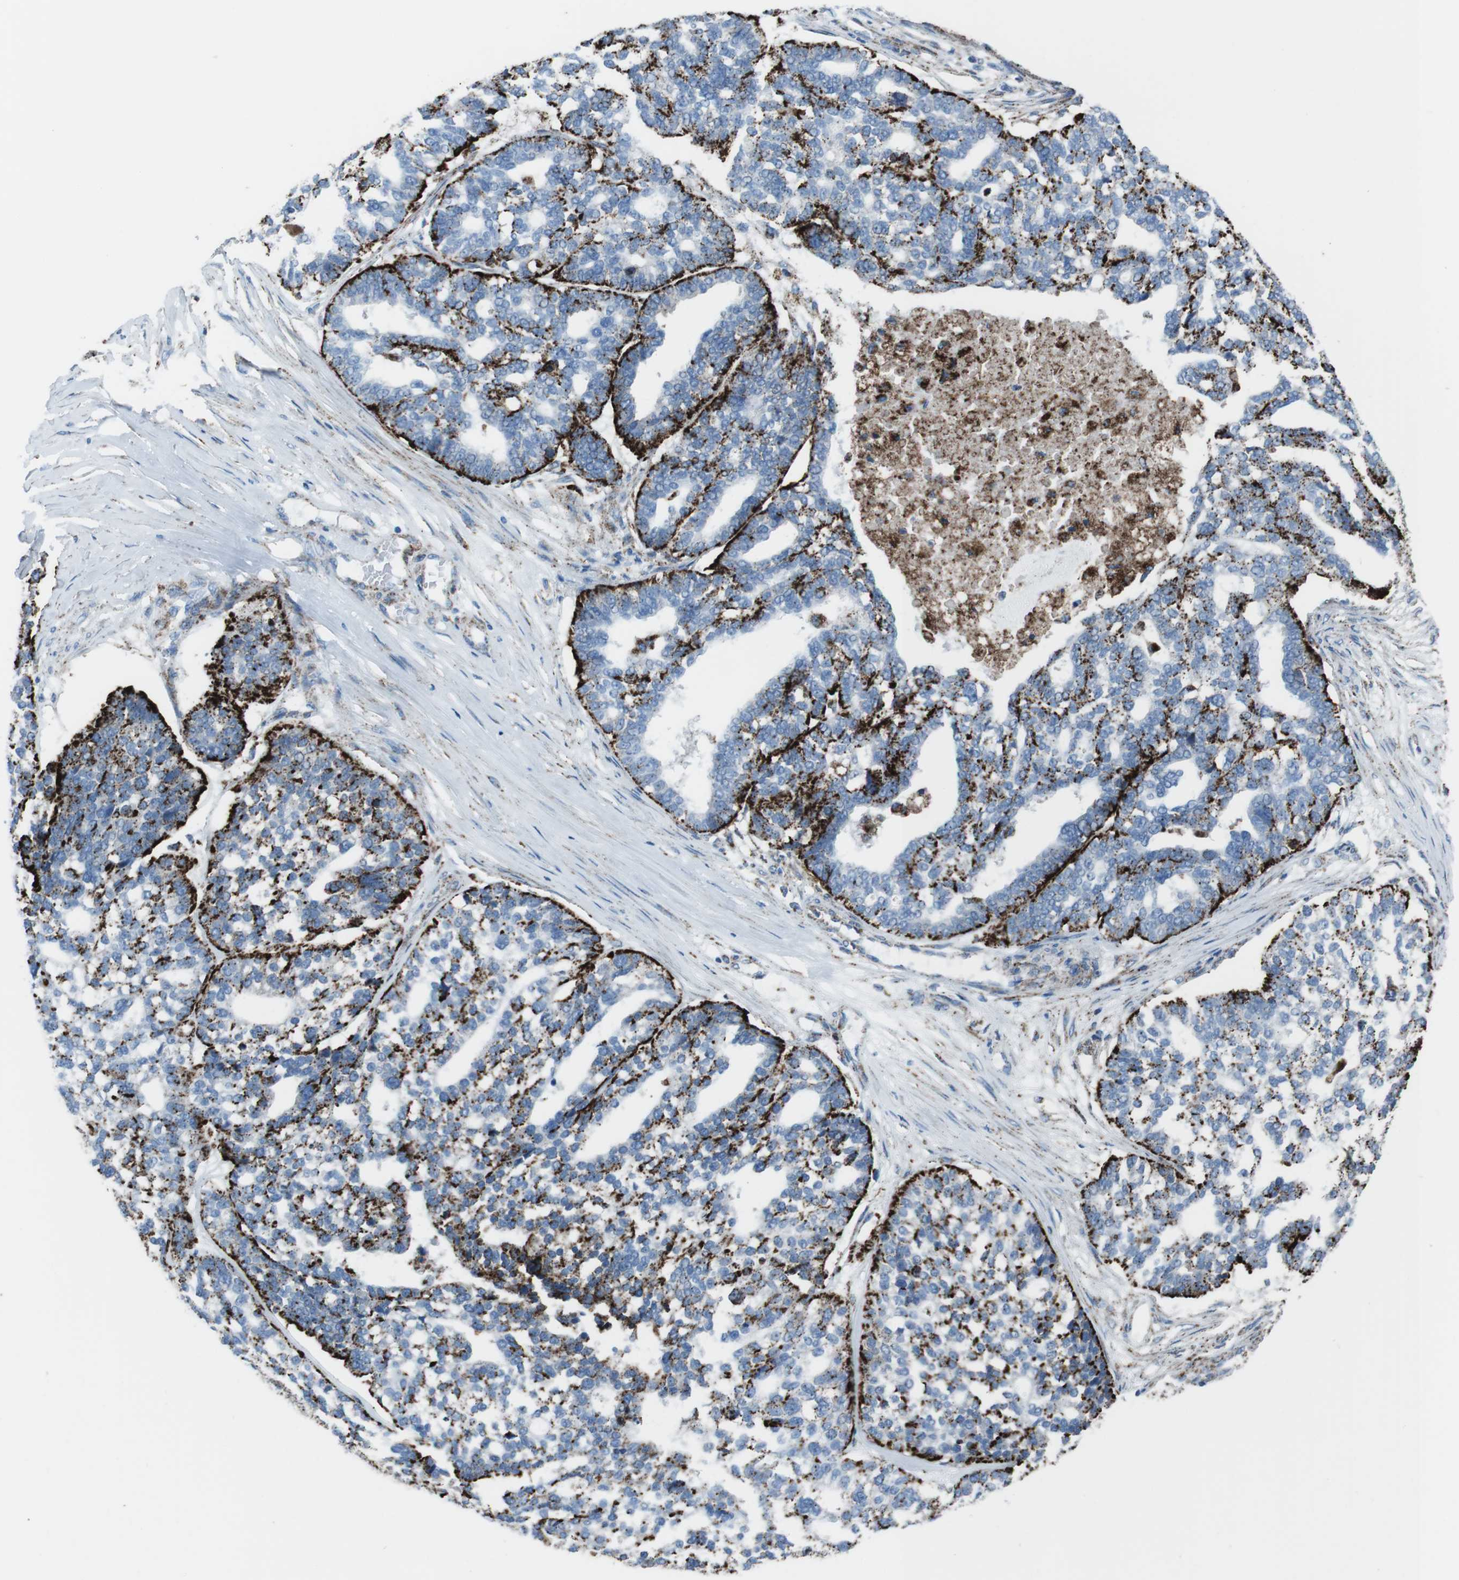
{"staining": {"intensity": "strong", "quantity": "25%-75%", "location": "cytoplasmic/membranous"}, "tissue": "ovarian cancer", "cell_type": "Tumor cells", "image_type": "cancer", "snomed": [{"axis": "morphology", "description": "Cystadenocarcinoma, serous, NOS"}, {"axis": "topography", "description": "Ovary"}], "caption": "Serous cystadenocarcinoma (ovarian) was stained to show a protein in brown. There is high levels of strong cytoplasmic/membranous positivity in about 25%-75% of tumor cells. The staining is performed using DAB brown chromogen to label protein expression. The nuclei are counter-stained blue using hematoxylin.", "gene": "SCARB2", "patient": {"sex": "female", "age": 59}}